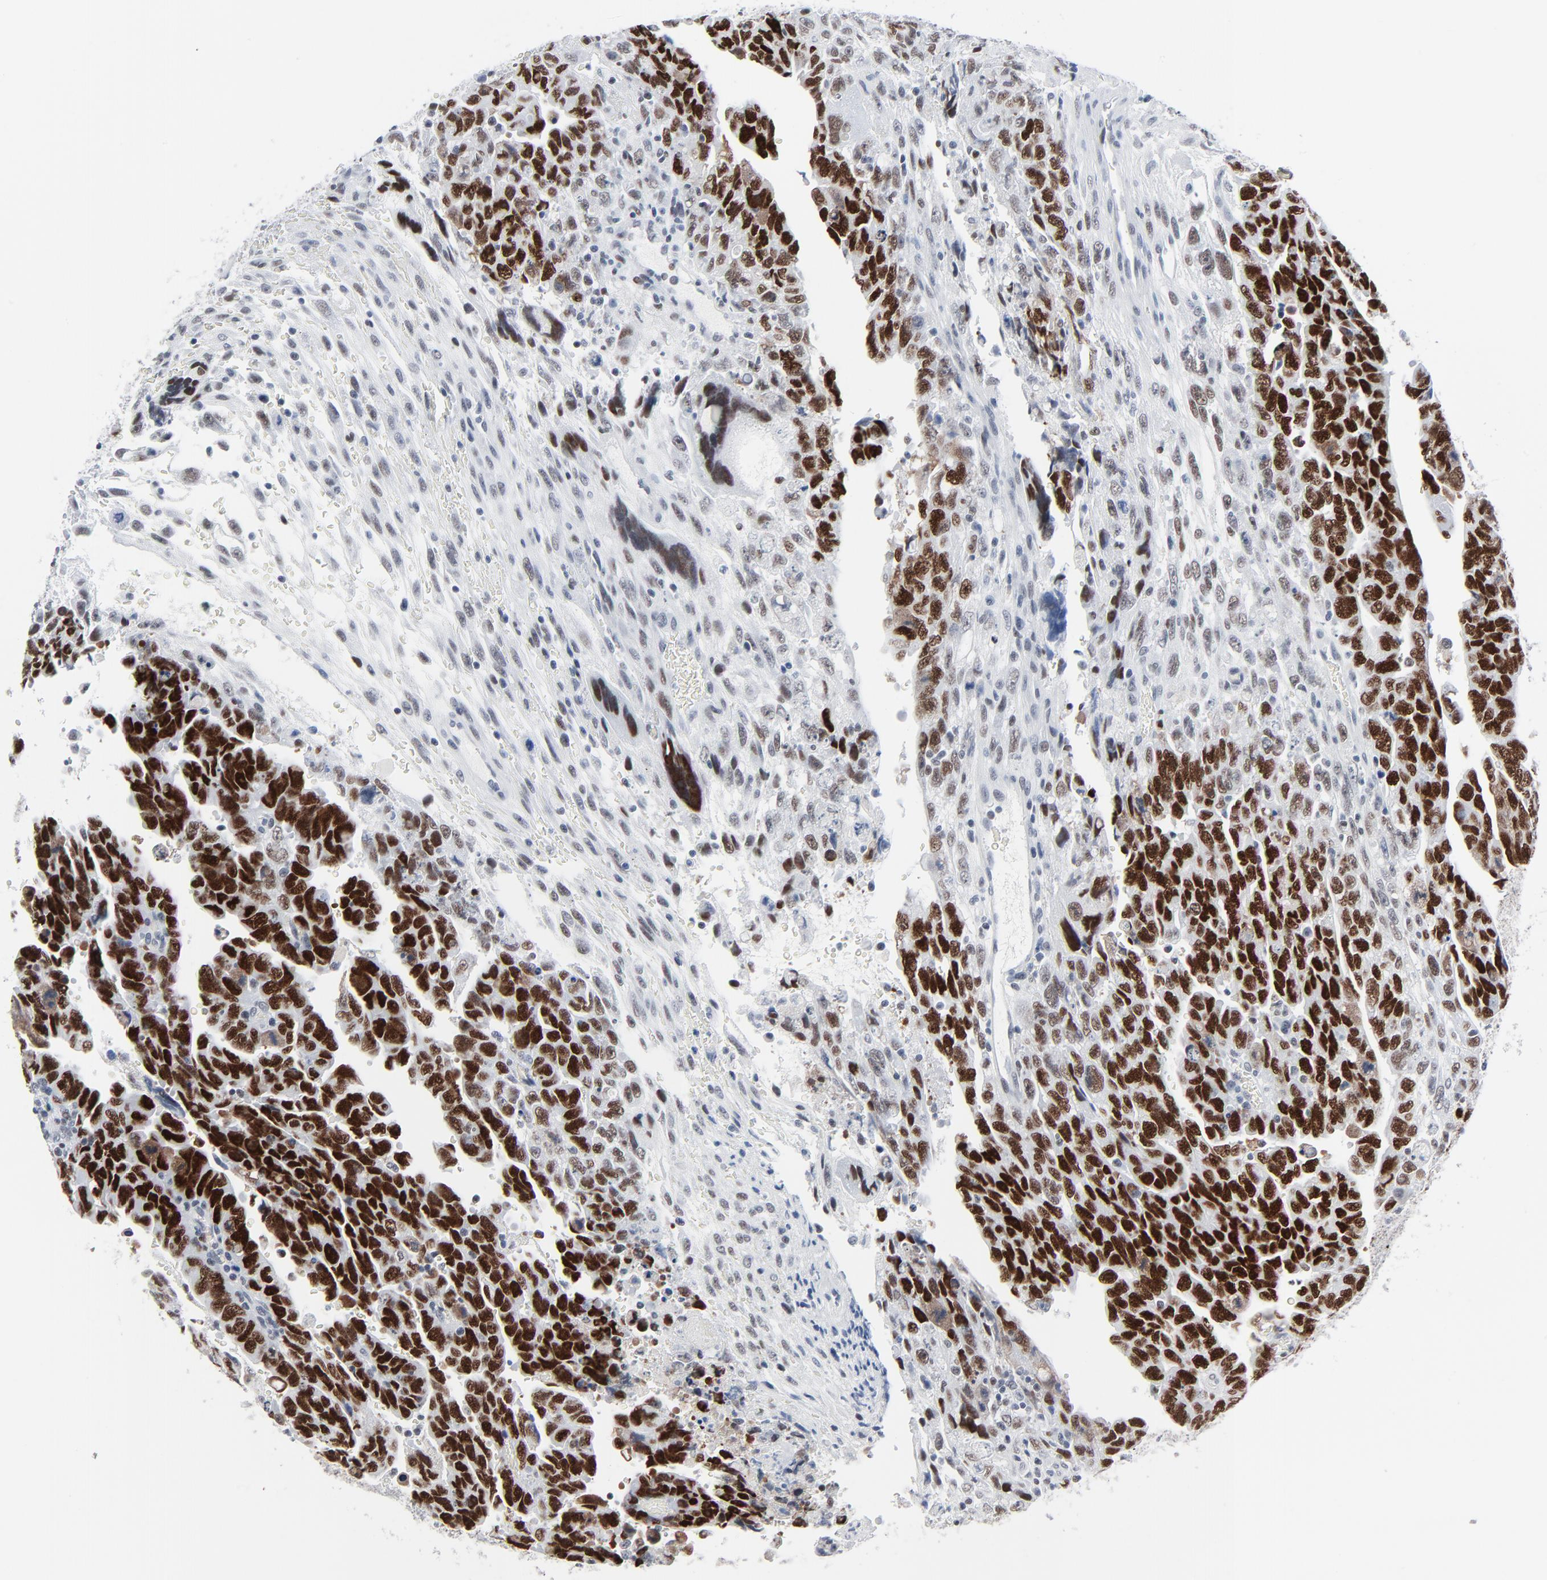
{"staining": {"intensity": "strong", "quantity": ">75%", "location": "nuclear"}, "tissue": "testis cancer", "cell_type": "Tumor cells", "image_type": "cancer", "snomed": [{"axis": "morphology", "description": "Carcinoma, Embryonal, NOS"}, {"axis": "topography", "description": "Testis"}], "caption": "Immunohistochemistry (IHC) histopathology image of neoplastic tissue: testis cancer (embryonal carcinoma) stained using IHC shows high levels of strong protein expression localized specifically in the nuclear of tumor cells, appearing as a nuclear brown color.", "gene": "SIRT1", "patient": {"sex": "male", "age": 28}}